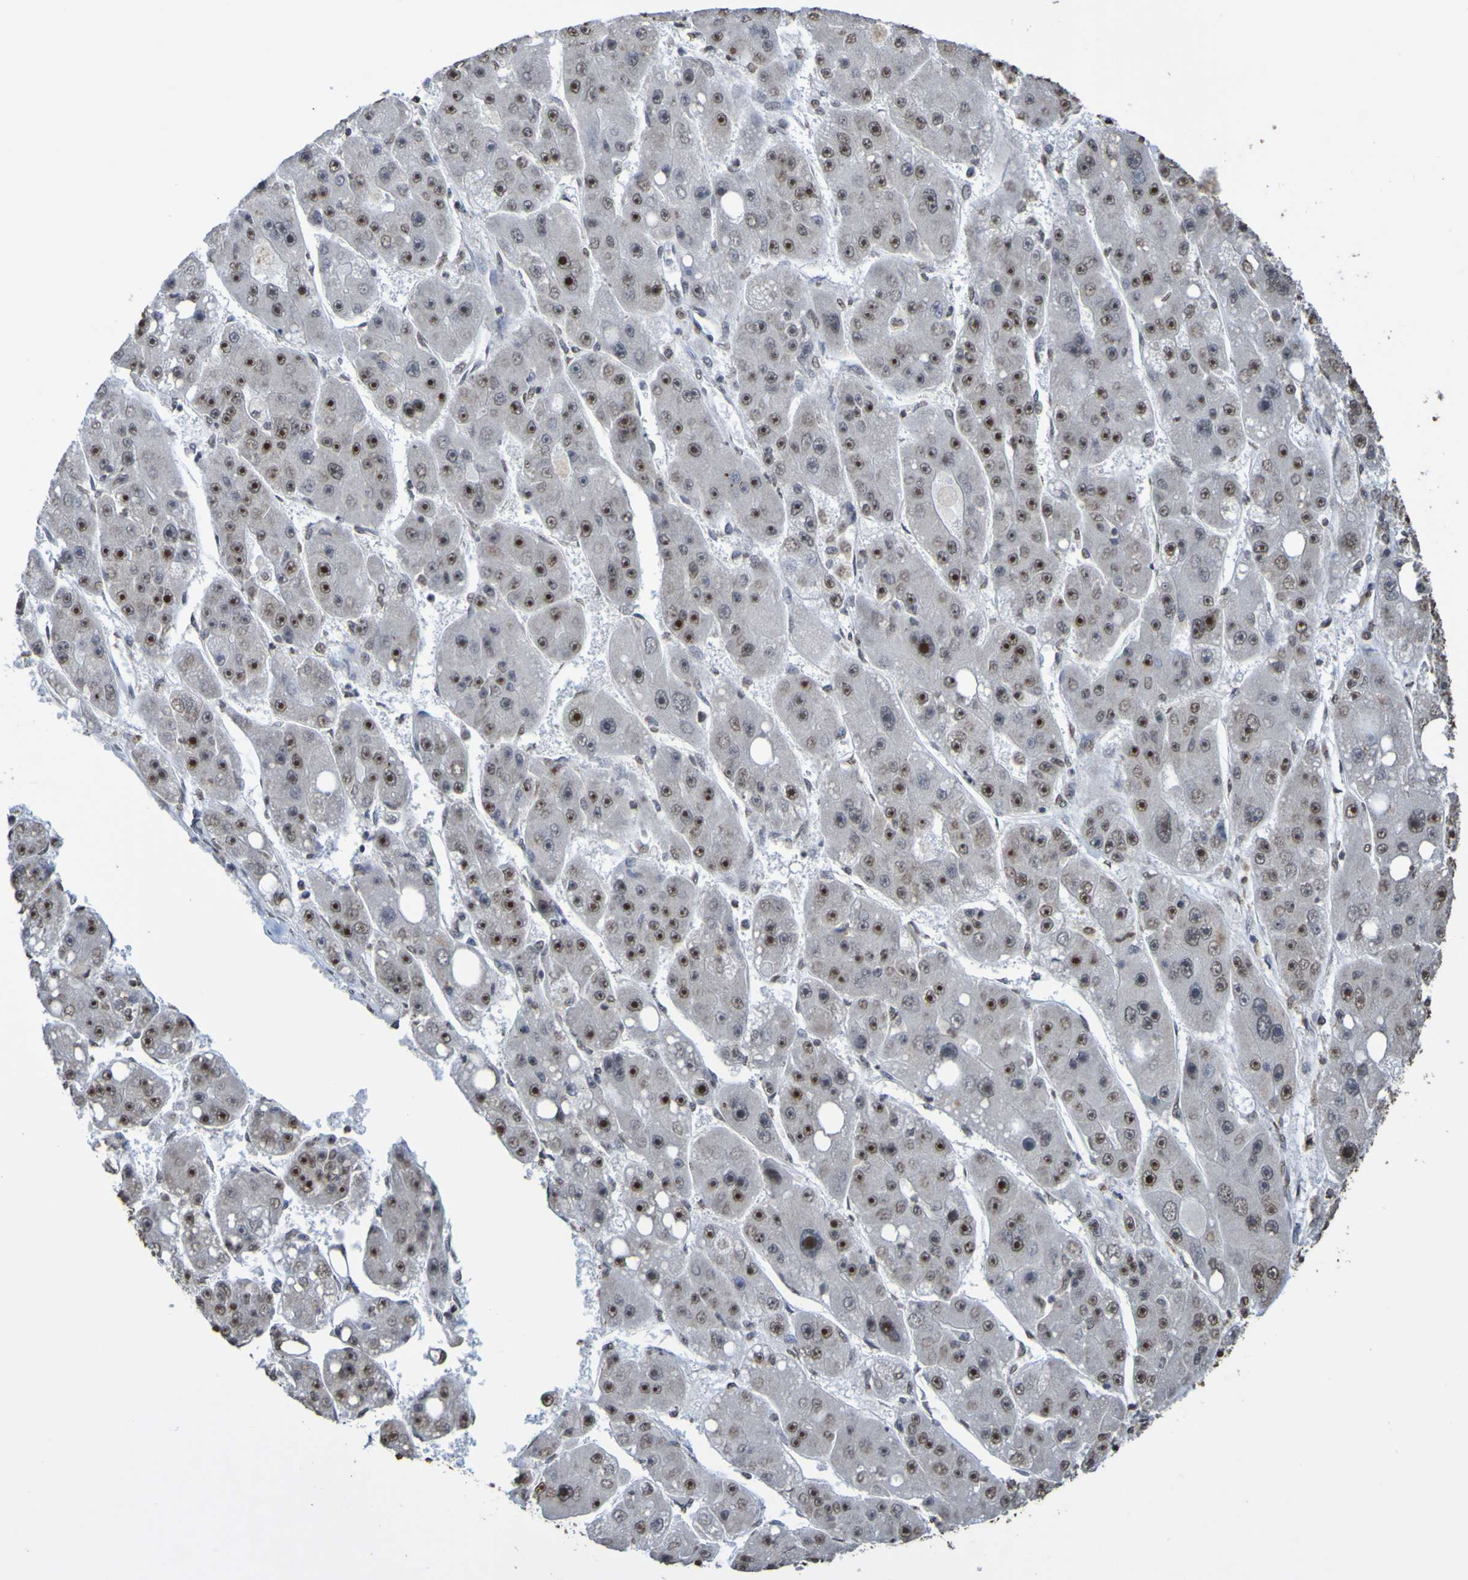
{"staining": {"intensity": "strong", "quantity": ">75%", "location": "nuclear"}, "tissue": "liver cancer", "cell_type": "Tumor cells", "image_type": "cancer", "snomed": [{"axis": "morphology", "description": "Carcinoma, Hepatocellular, NOS"}, {"axis": "topography", "description": "Liver"}], "caption": "Liver cancer (hepatocellular carcinoma) tissue reveals strong nuclear expression in approximately >75% of tumor cells", "gene": "ALKBH2", "patient": {"sex": "female", "age": 61}}